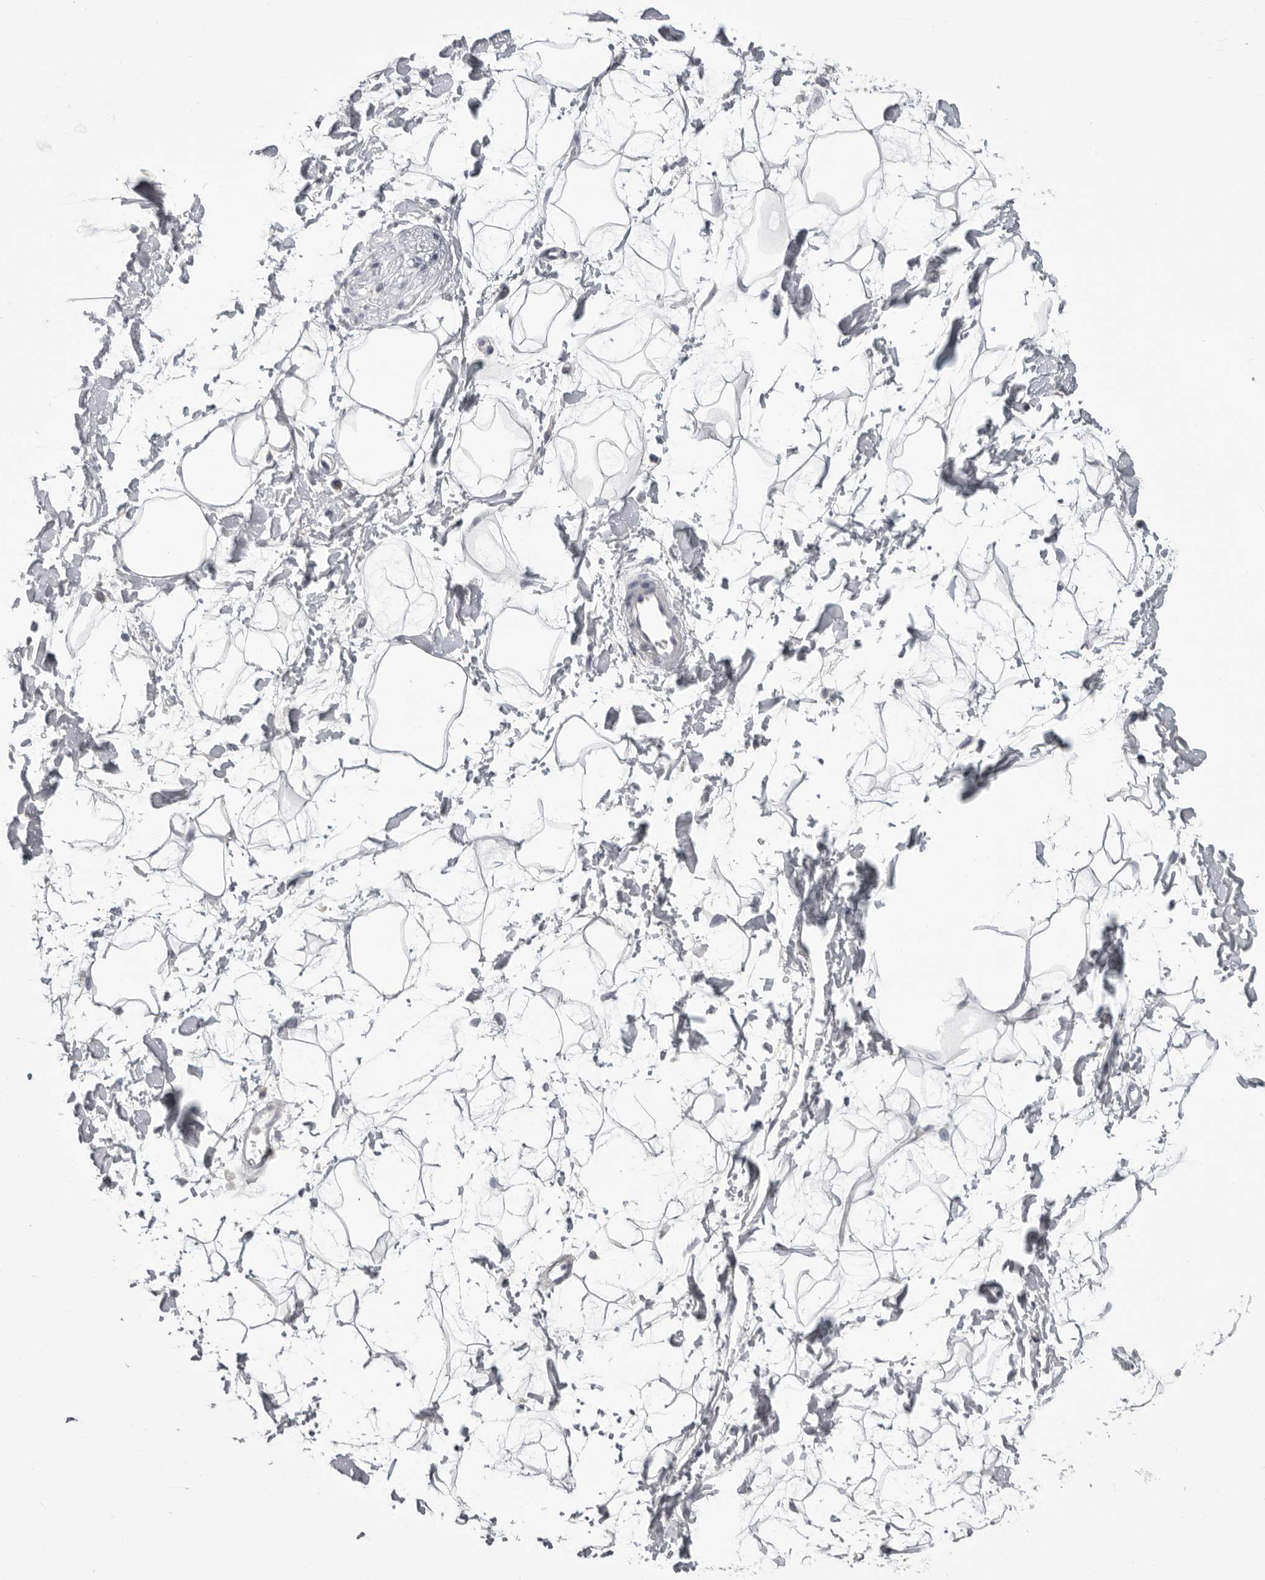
{"staining": {"intensity": "negative", "quantity": "none", "location": "none"}, "tissue": "adipose tissue", "cell_type": "Adipocytes", "image_type": "normal", "snomed": [{"axis": "morphology", "description": "Normal tissue, NOS"}, {"axis": "topography", "description": "Soft tissue"}], "caption": "Immunohistochemistry of benign human adipose tissue demonstrates no expression in adipocytes. (Brightfield microscopy of DAB immunohistochemistry at high magnification).", "gene": "GNLY", "patient": {"sex": "male", "age": 72}}